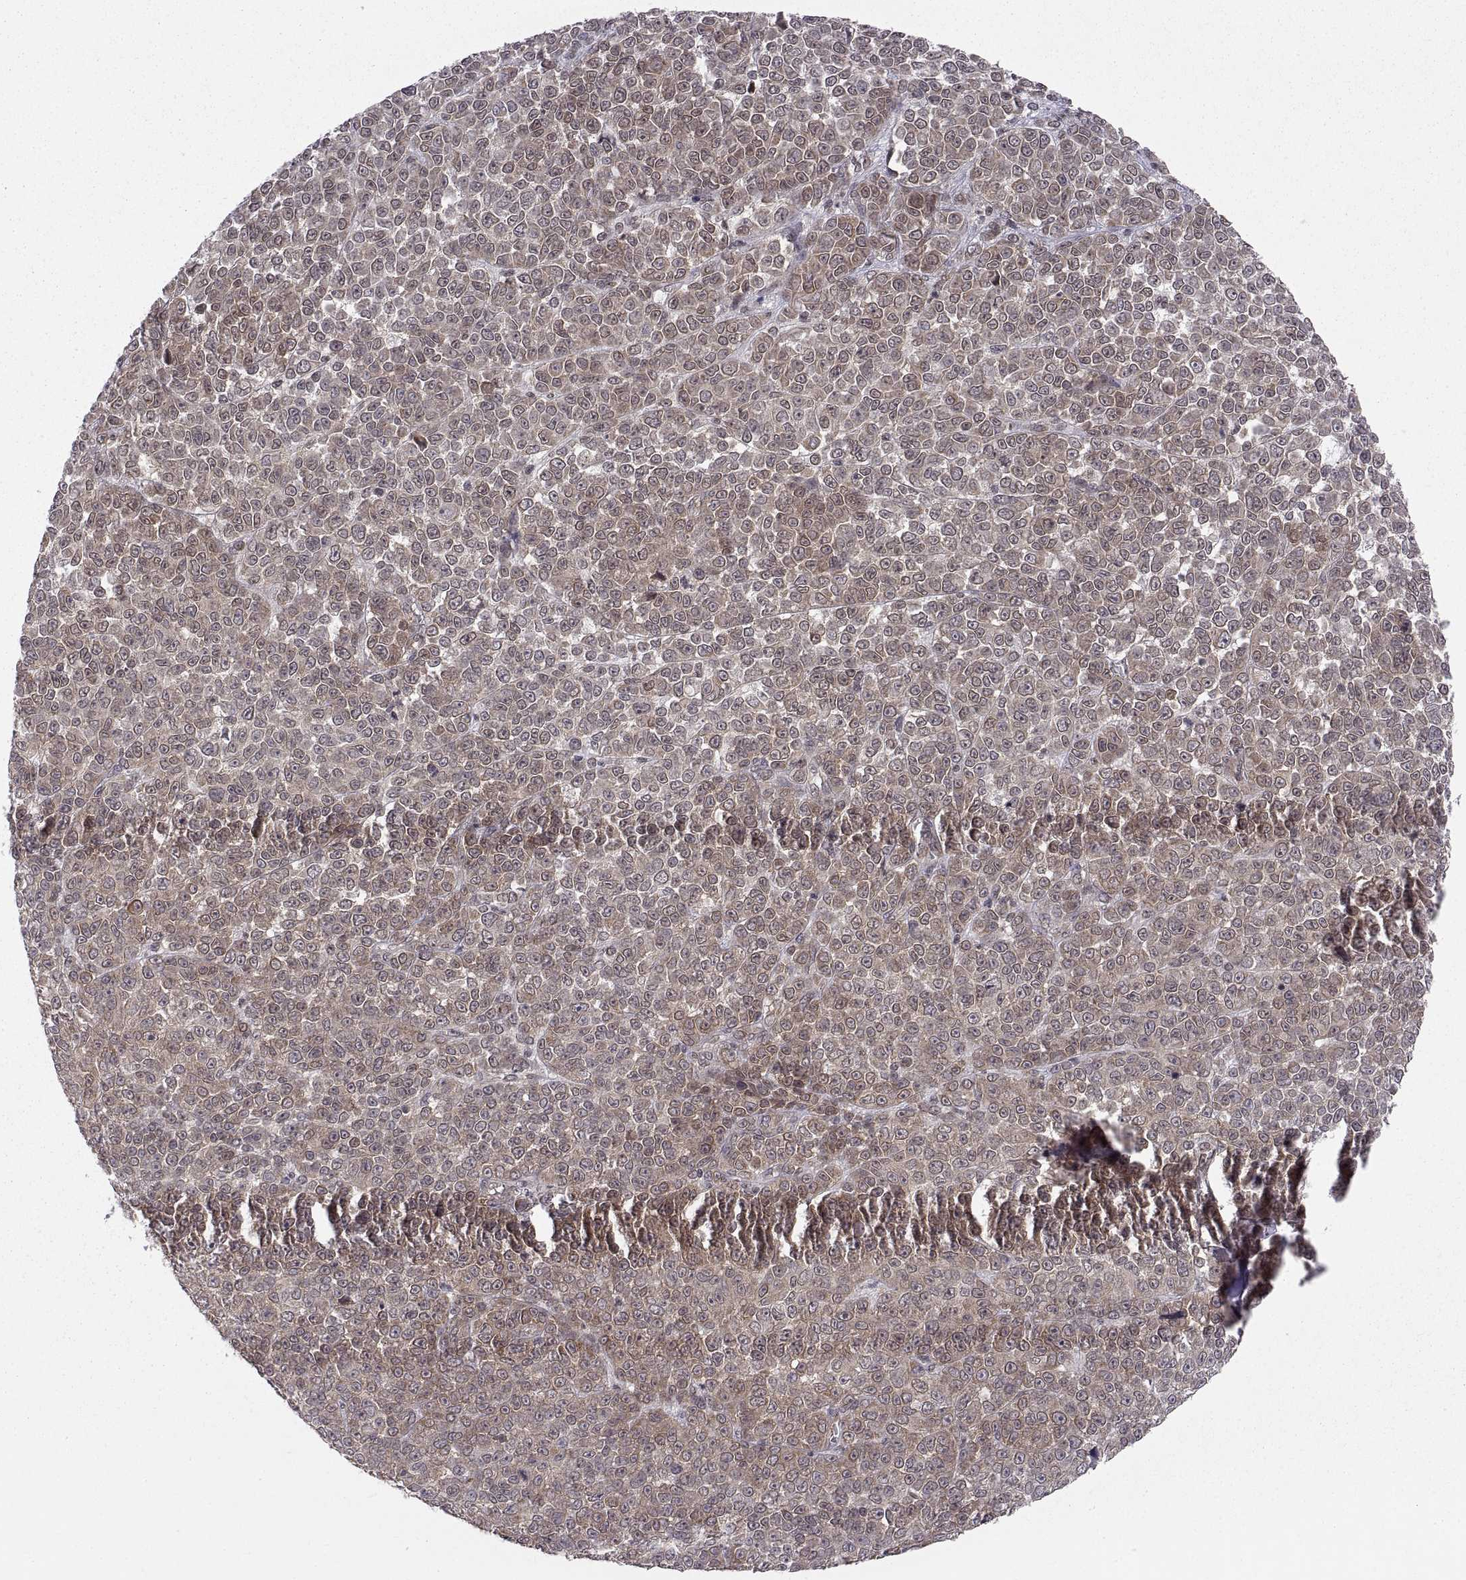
{"staining": {"intensity": "weak", "quantity": "25%-75%", "location": "cytoplasmic/membranous"}, "tissue": "melanoma", "cell_type": "Tumor cells", "image_type": "cancer", "snomed": [{"axis": "morphology", "description": "Malignant melanoma, NOS"}, {"axis": "topography", "description": "Skin"}], "caption": "Tumor cells exhibit weak cytoplasmic/membranous staining in about 25%-75% of cells in malignant melanoma.", "gene": "ABL2", "patient": {"sex": "female", "age": 95}}